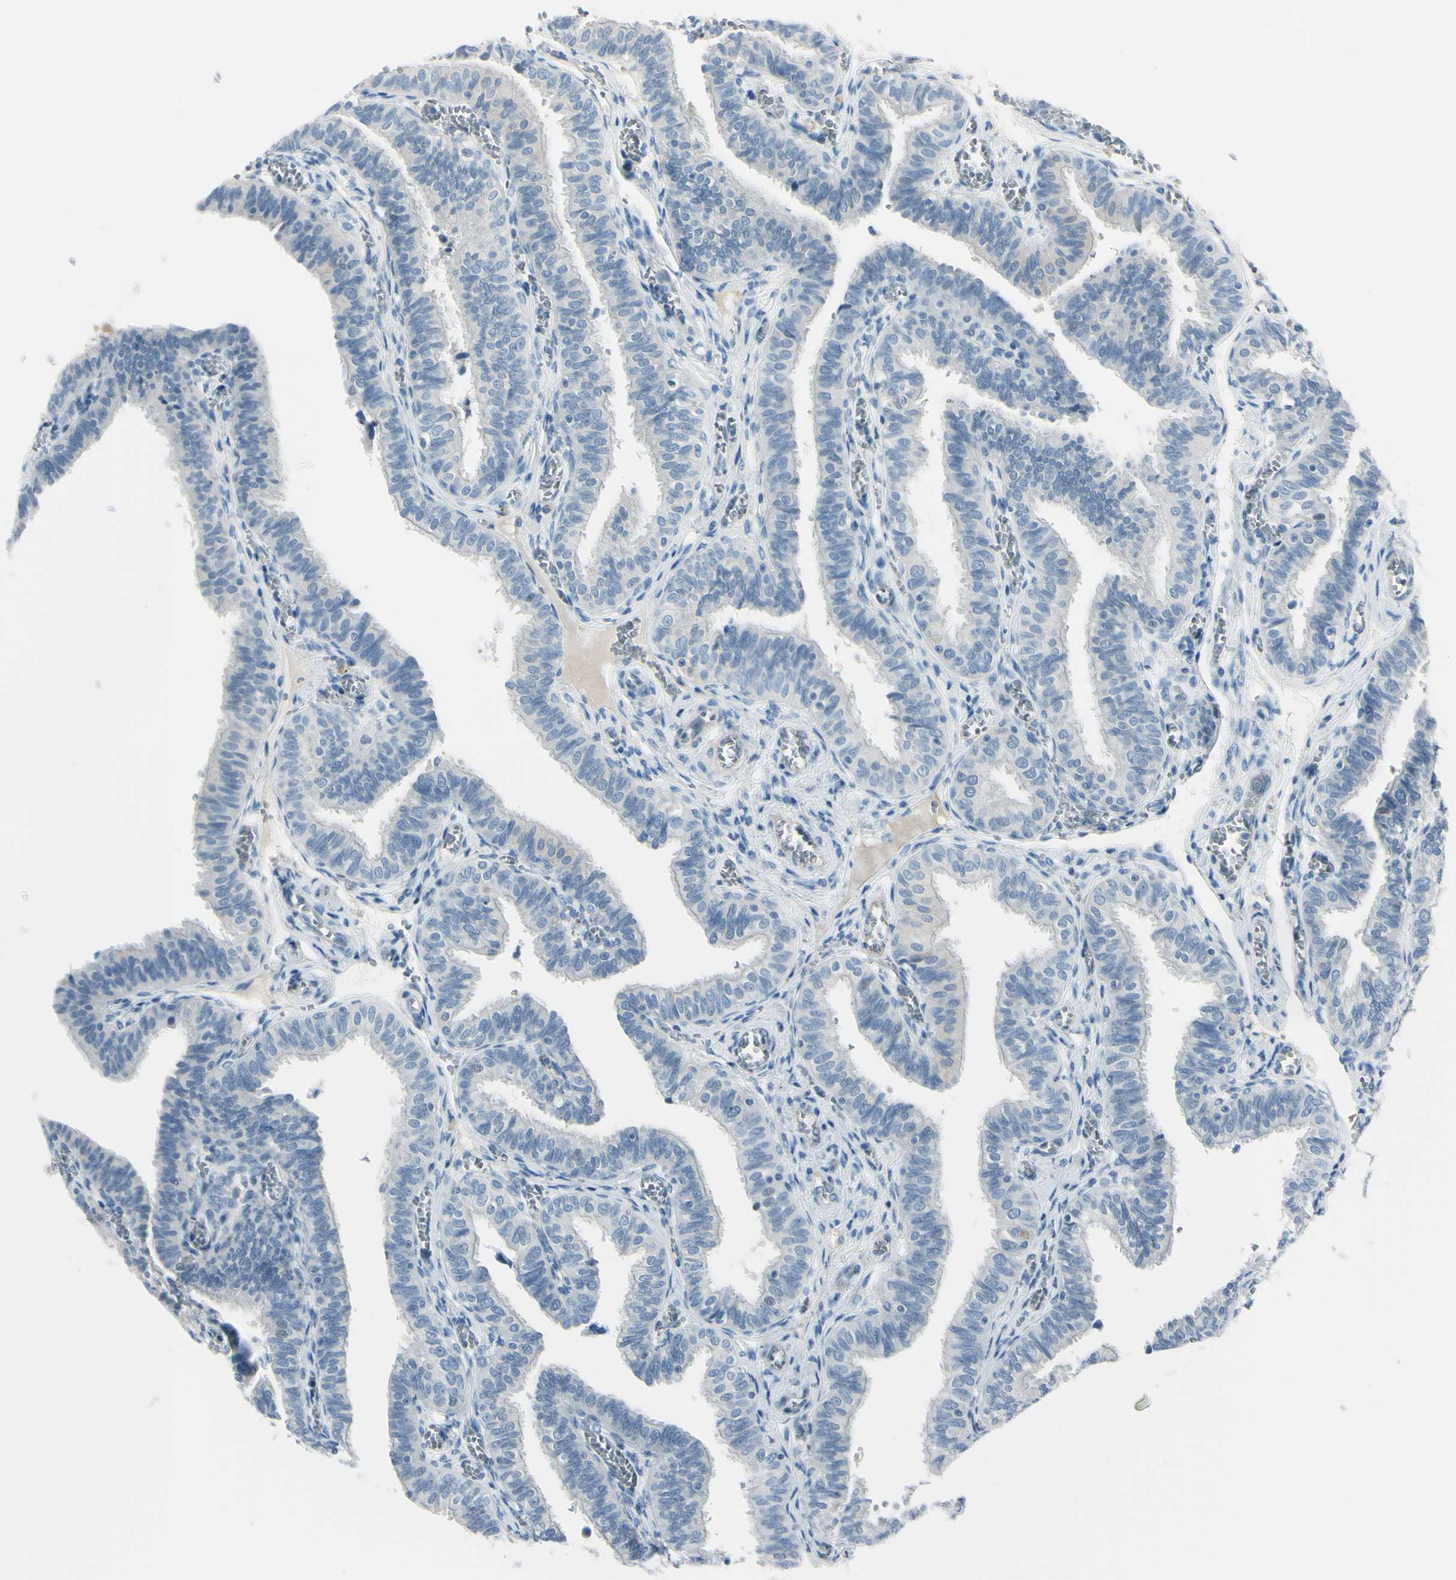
{"staining": {"intensity": "weak", "quantity": "<25%", "location": "cytoplasmic/membranous"}, "tissue": "fallopian tube", "cell_type": "Glandular cells", "image_type": "normal", "snomed": [{"axis": "morphology", "description": "Normal tissue, NOS"}, {"axis": "topography", "description": "Fallopian tube"}], "caption": "The photomicrograph exhibits no significant expression in glandular cells of fallopian tube.", "gene": "ASB9", "patient": {"sex": "female", "age": 46}}